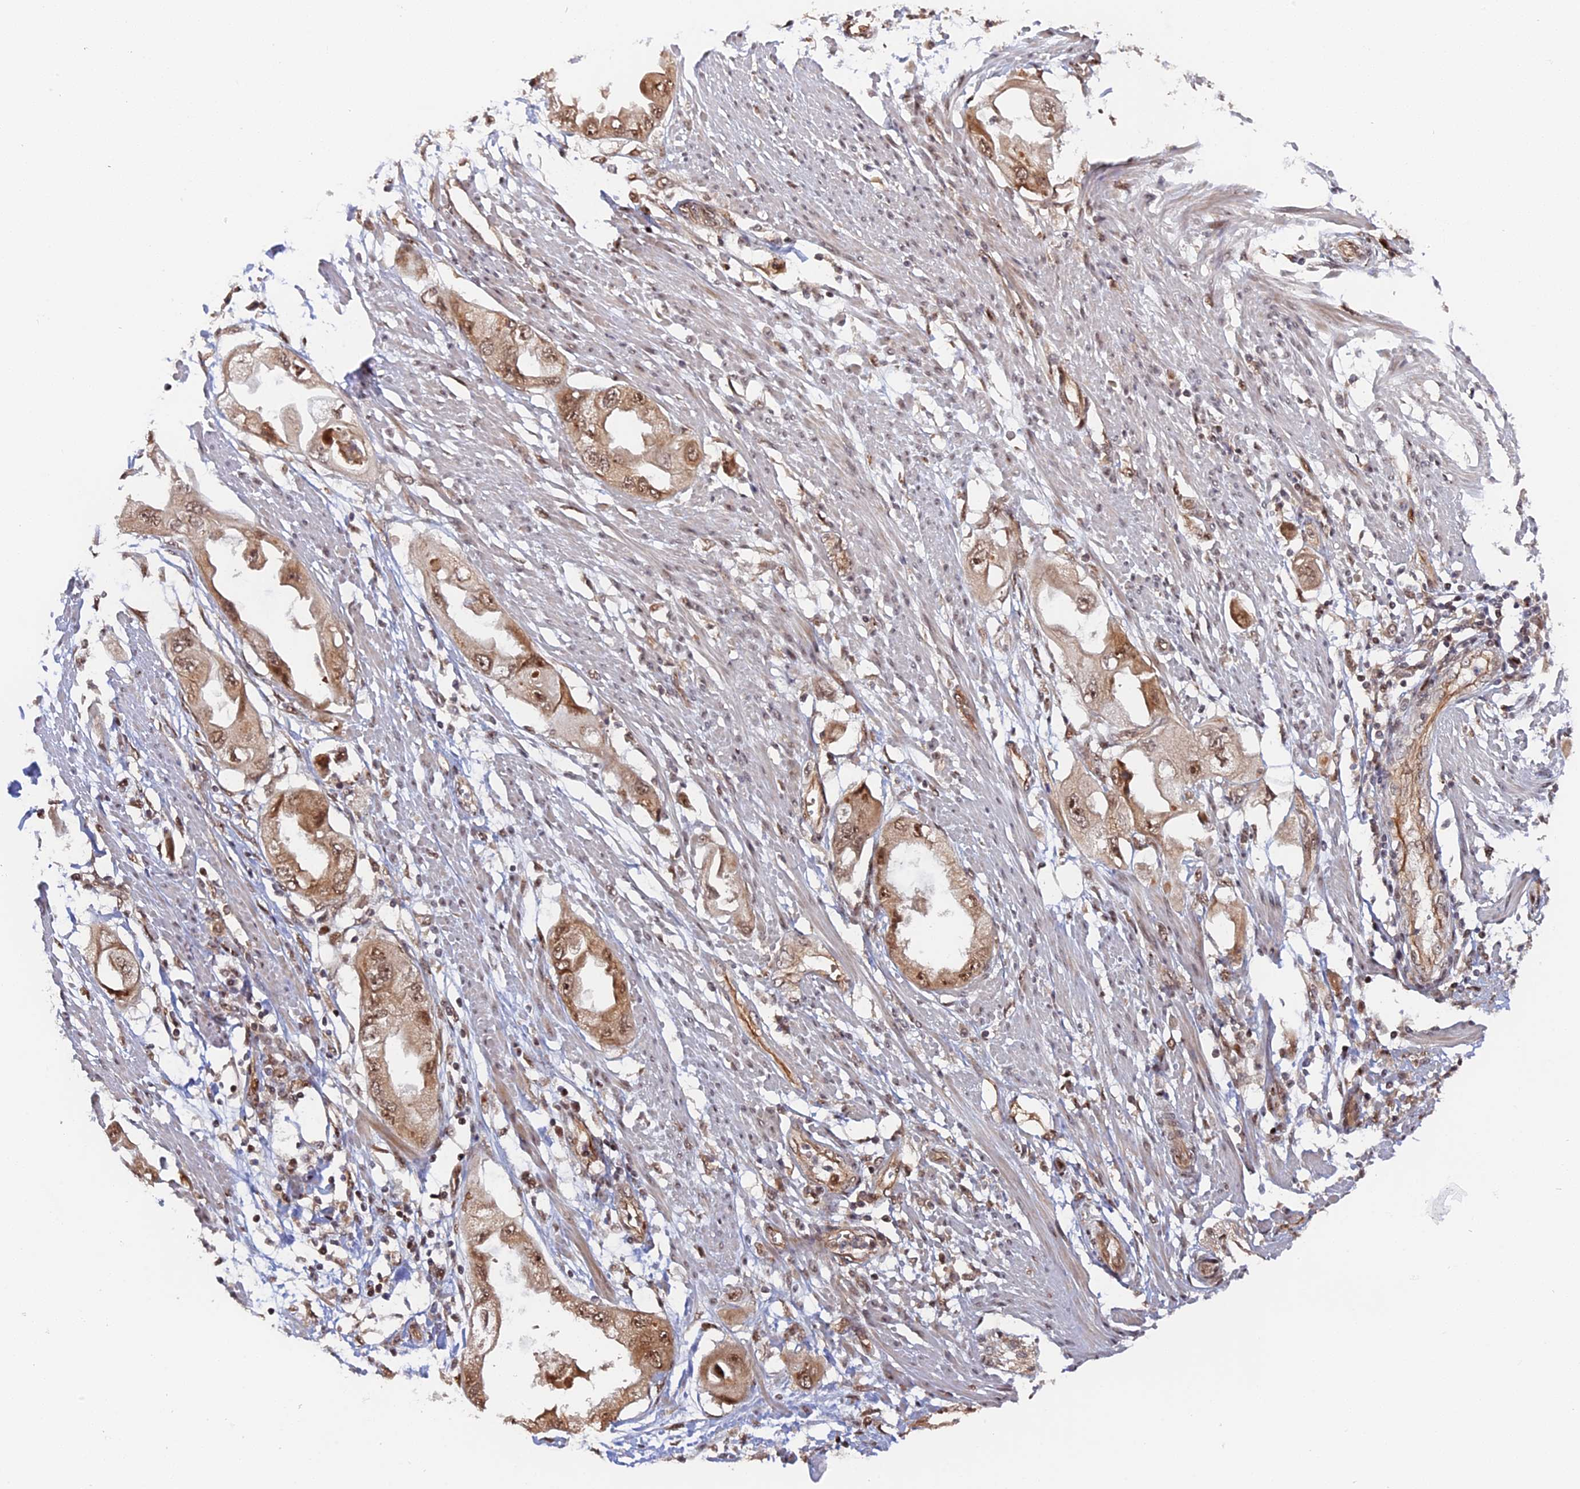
{"staining": {"intensity": "moderate", "quantity": ">75%", "location": "cytoplasmic/membranous,nuclear"}, "tissue": "endometrial cancer", "cell_type": "Tumor cells", "image_type": "cancer", "snomed": [{"axis": "morphology", "description": "Adenocarcinoma, NOS"}, {"axis": "topography", "description": "Endometrium"}], "caption": "Moderate cytoplasmic/membranous and nuclear staining is seen in approximately >75% of tumor cells in adenocarcinoma (endometrial). Ihc stains the protein of interest in brown and the nuclei are stained blue.", "gene": "ANKRD24", "patient": {"sex": "female", "age": 67}}